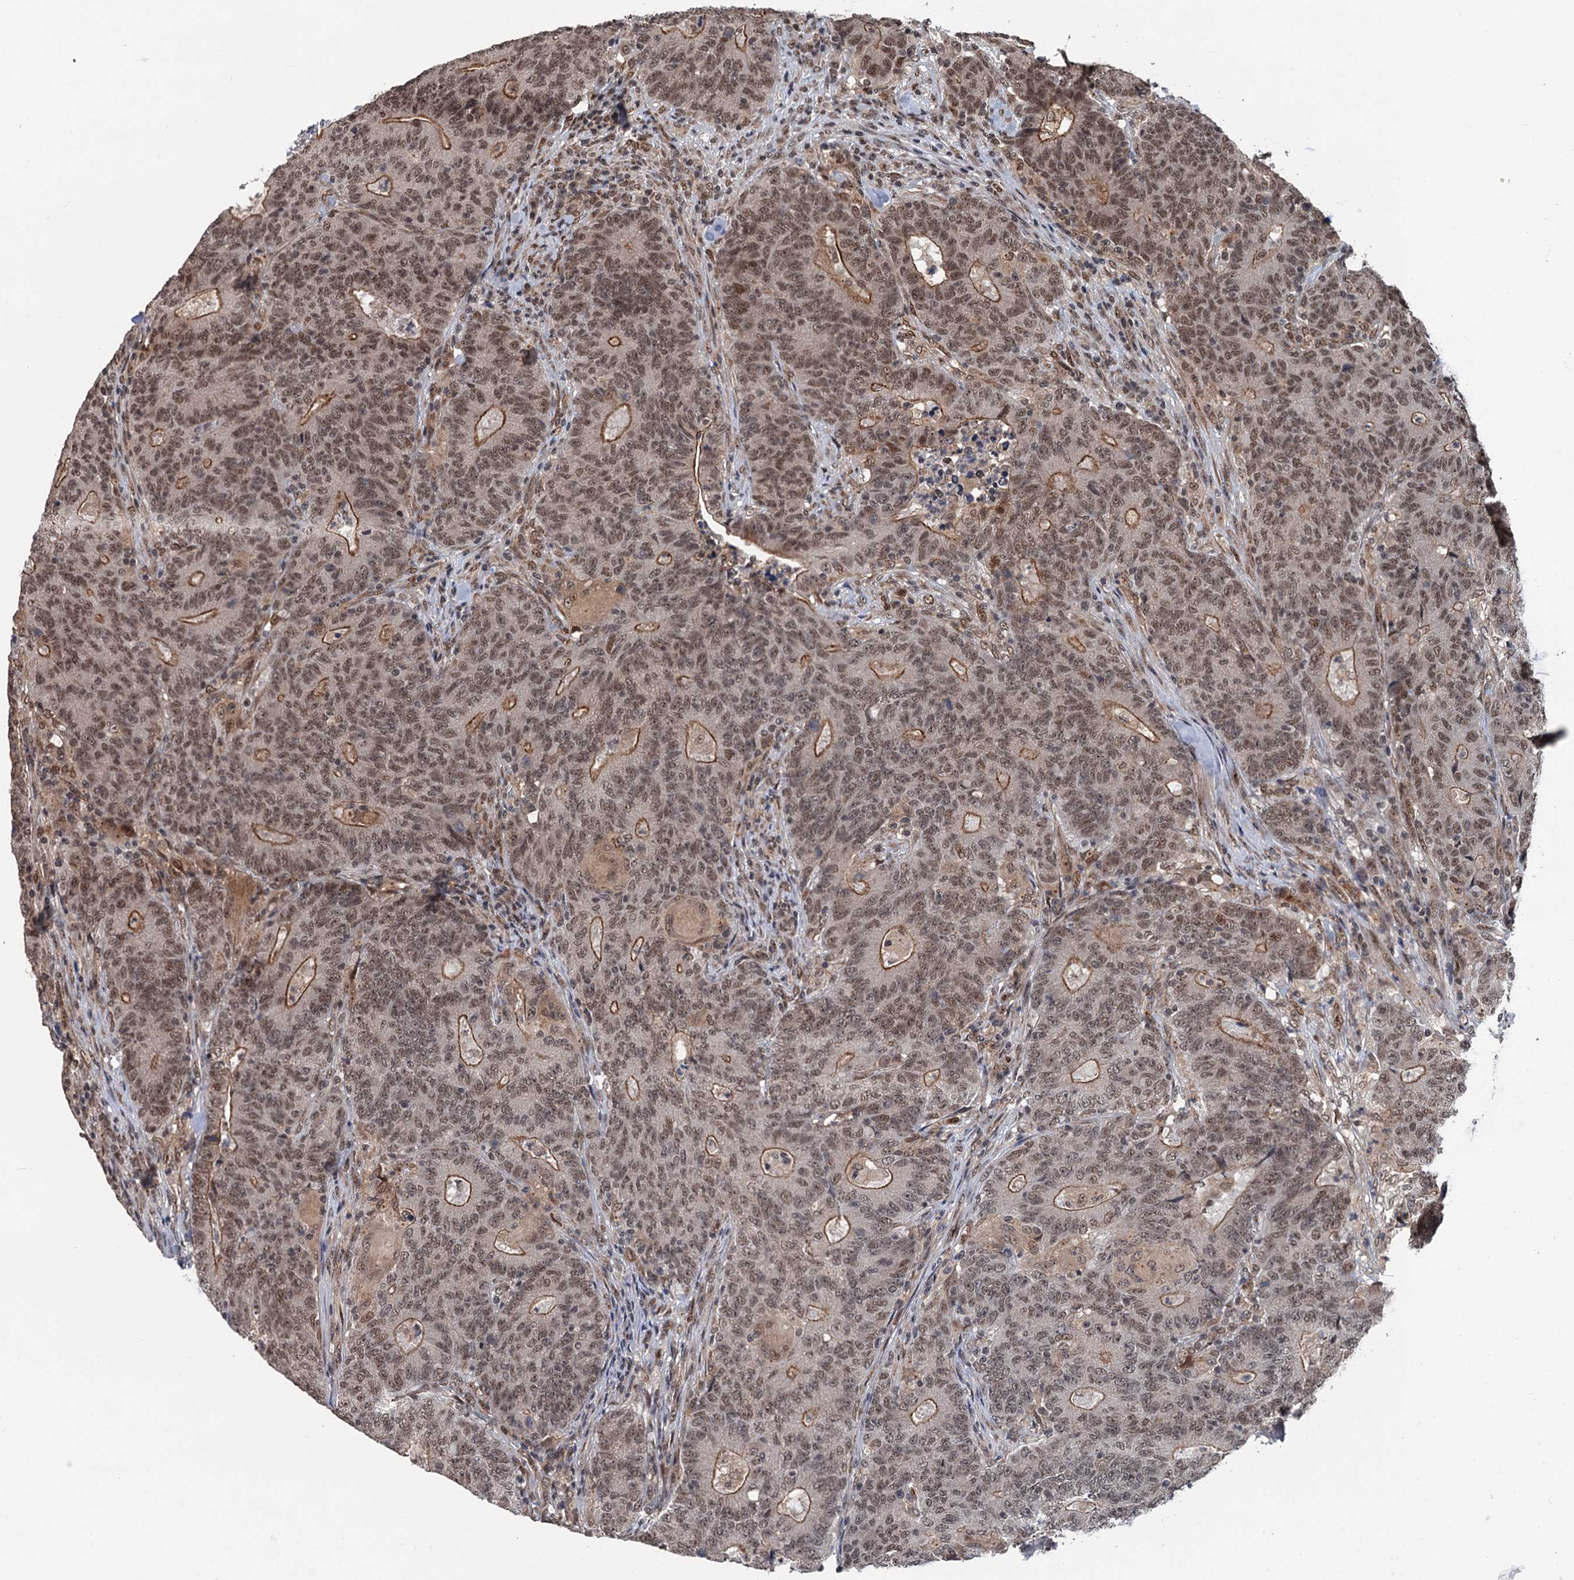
{"staining": {"intensity": "moderate", "quantity": ">75%", "location": "cytoplasmic/membranous,nuclear"}, "tissue": "colorectal cancer", "cell_type": "Tumor cells", "image_type": "cancer", "snomed": [{"axis": "morphology", "description": "Adenocarcinoma, NOS"}, {"axis": "topography", "description": "Colon"}], "caption": "Colorectal adenocarcinoma was stained to show a protein in brown. There is medium levels of moderate cytoplasmic/membranous and nuclear expression in approximately >75% of tumor cells.", "gene": "RASSF4", "patient": {"sex": "female", "age": 75}}